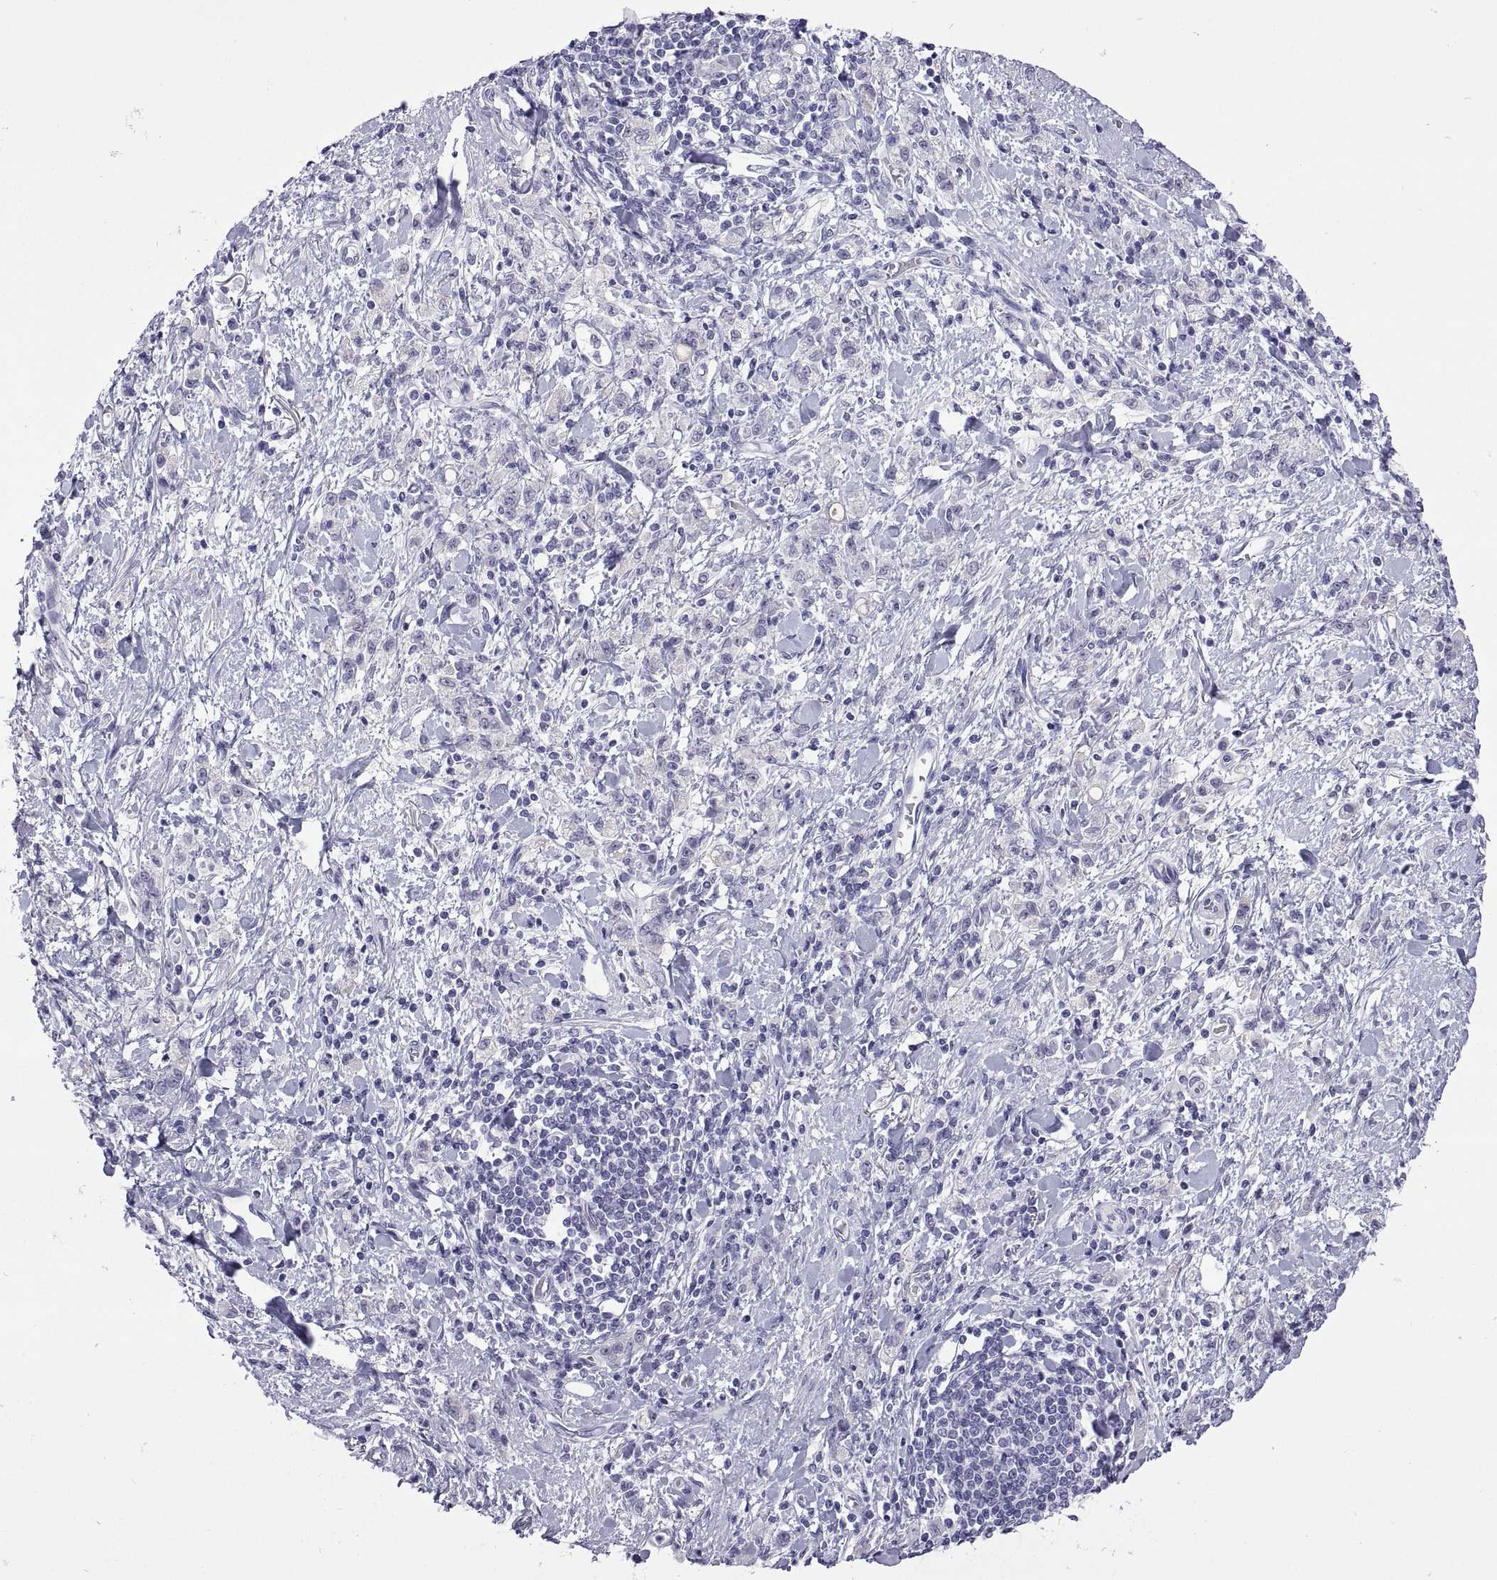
{"staining": {"intensity": "negative", "quantity": "none", "location": "none"}, "tissue": "stomach cancer", "cell_type": "Tumor cells", "image_type": "cancer", "snomed": [{"axis": "morphology", "description": "Adenocarcinoma, NOS"}, {"axis": "topography", "description": "Stomach"}], "caption": "Immunohistochemistry histopathology image of stomach cancer stained for a protein (brown), which reveals no staining in tumor cells.", "gene": "VSX2", "patient": {"sex": "male", "age": 77}}